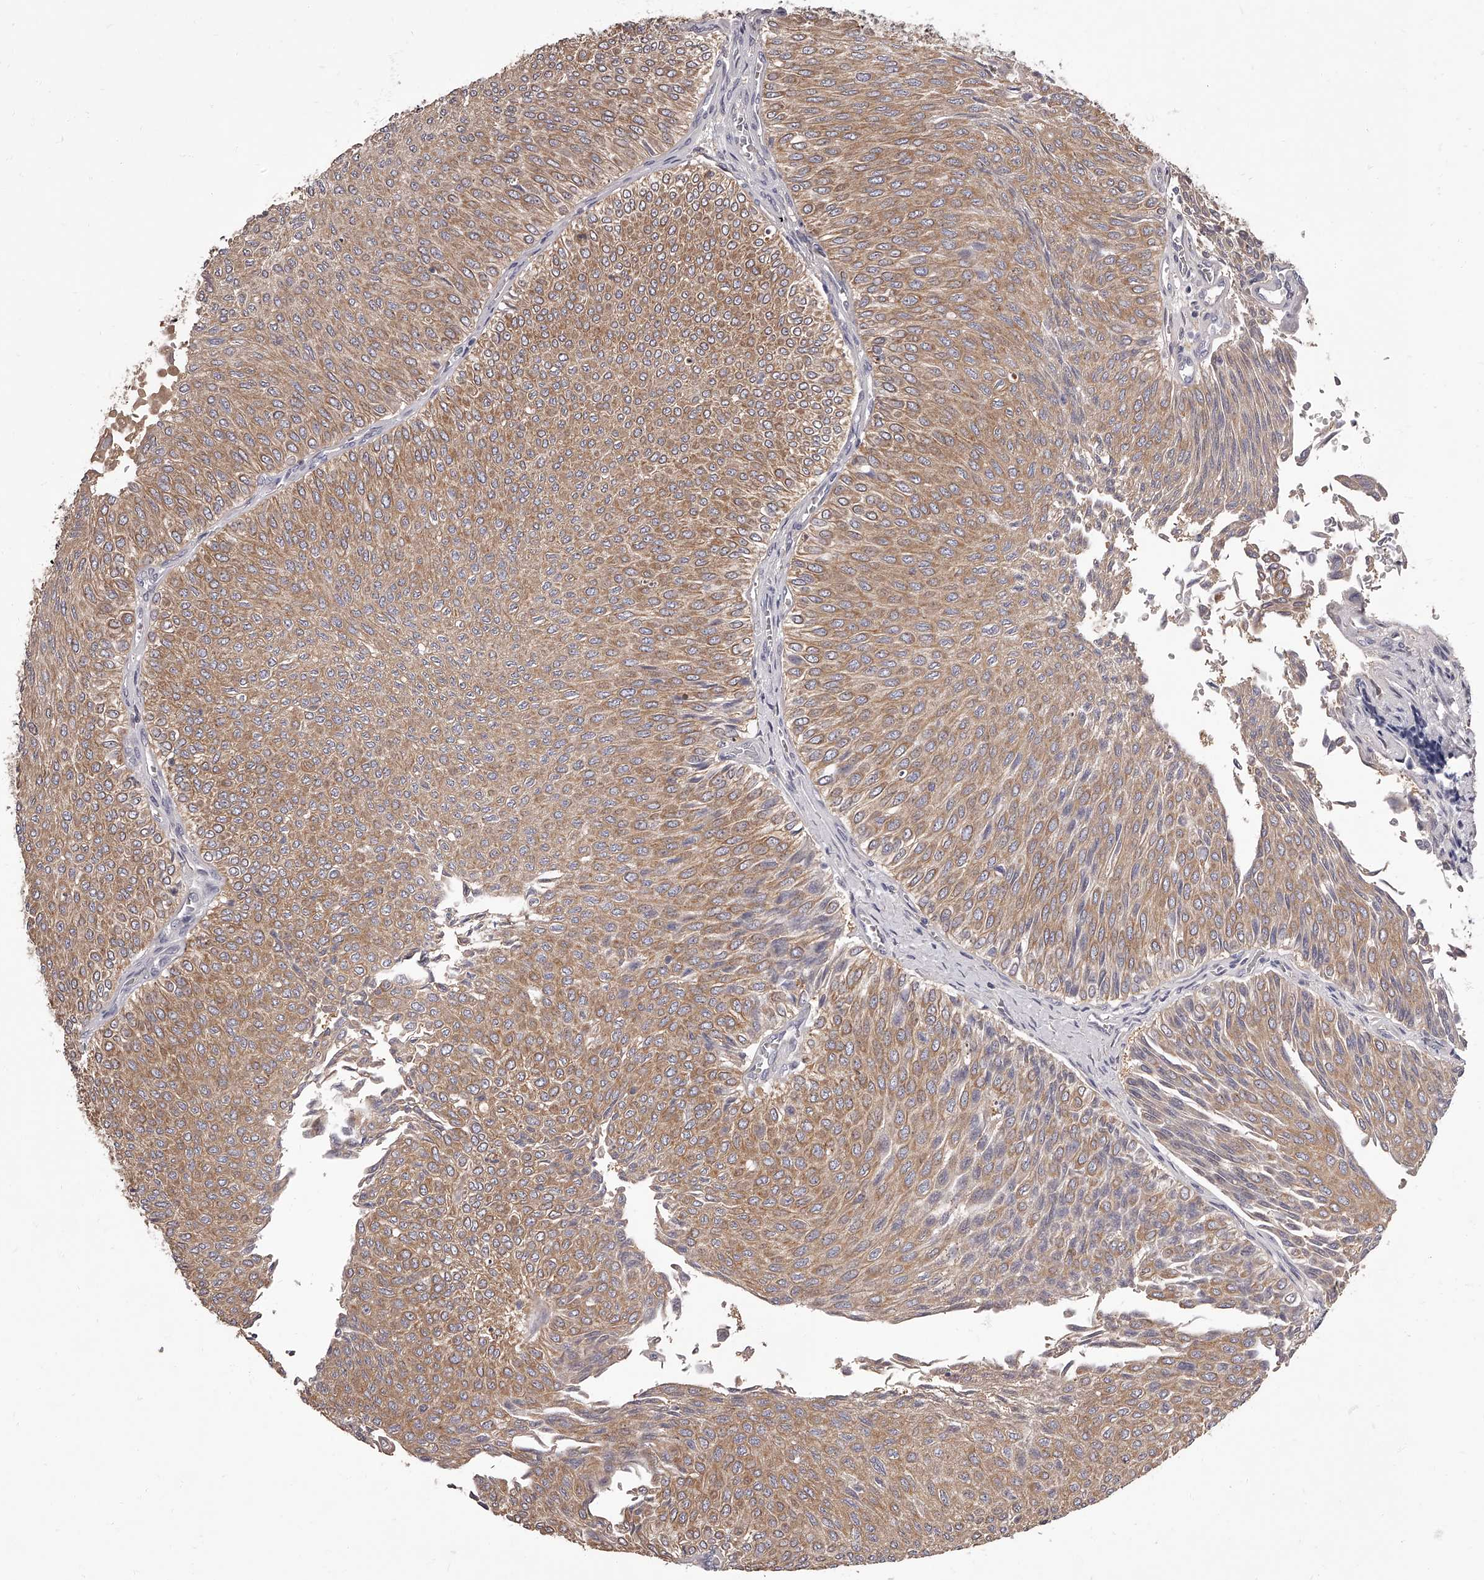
{"staining": {"intensity": "moderate", "quantity": ">75%", "location": "cytoplasmic/membranous"}, "tissue": "urothelial cancer", "cell_type": "Tumor cells", "image_type": "cancer", "snomed": [{"axis": "morphology", "description": "Urothelial carcinoma, Low grade"}, {"axis": "topography", "description": "Urinary bladder"}], "caption": "Immunohistochemistry of human urothelial cancer demonstrates medium levels of moderate cytoplasmic/membranous expression in about >75% of tumor cells.", "gene": "APEH", "patient": {"sex": "male", "age": 78}}